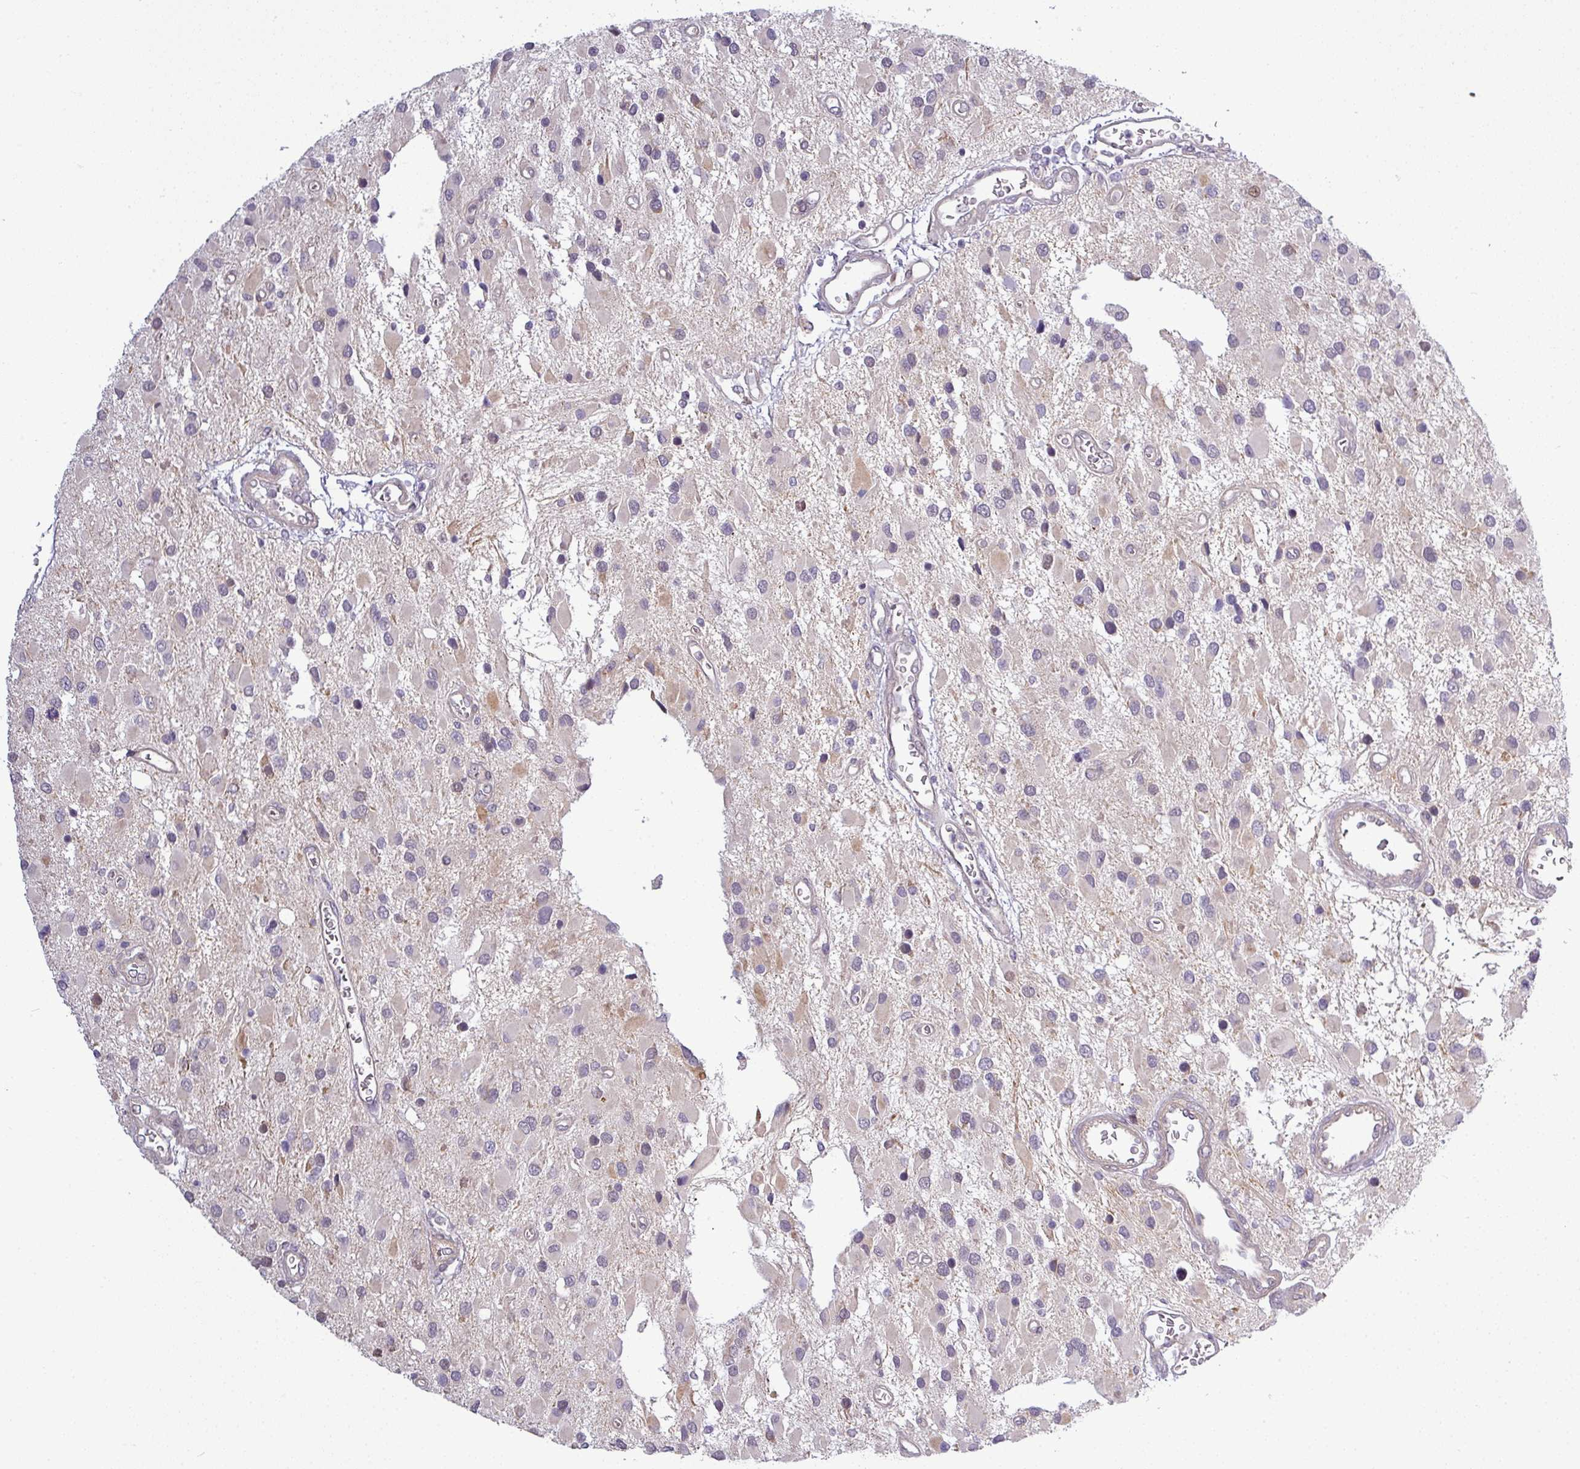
{"staining": {"intensity": "weak", "quantity": "<25%", "location": "cytoplasmic/membranous"}, "tissue": "glioma", "cell_type": "Tumor cells", "image_type": "cancer", "snomed": [{"axis": "morphology", "description": "Glioma, malignant, High grade"}, {"axis": "topography", "description": "Brain"}], "caption": "Immunohistochemistry (IHC) image of human glioma stained for a protein (brown), which exhibits no positivity in tumor cells.", "gene": "ZNF217", "patient": {"sex": "male", "age": 53}}